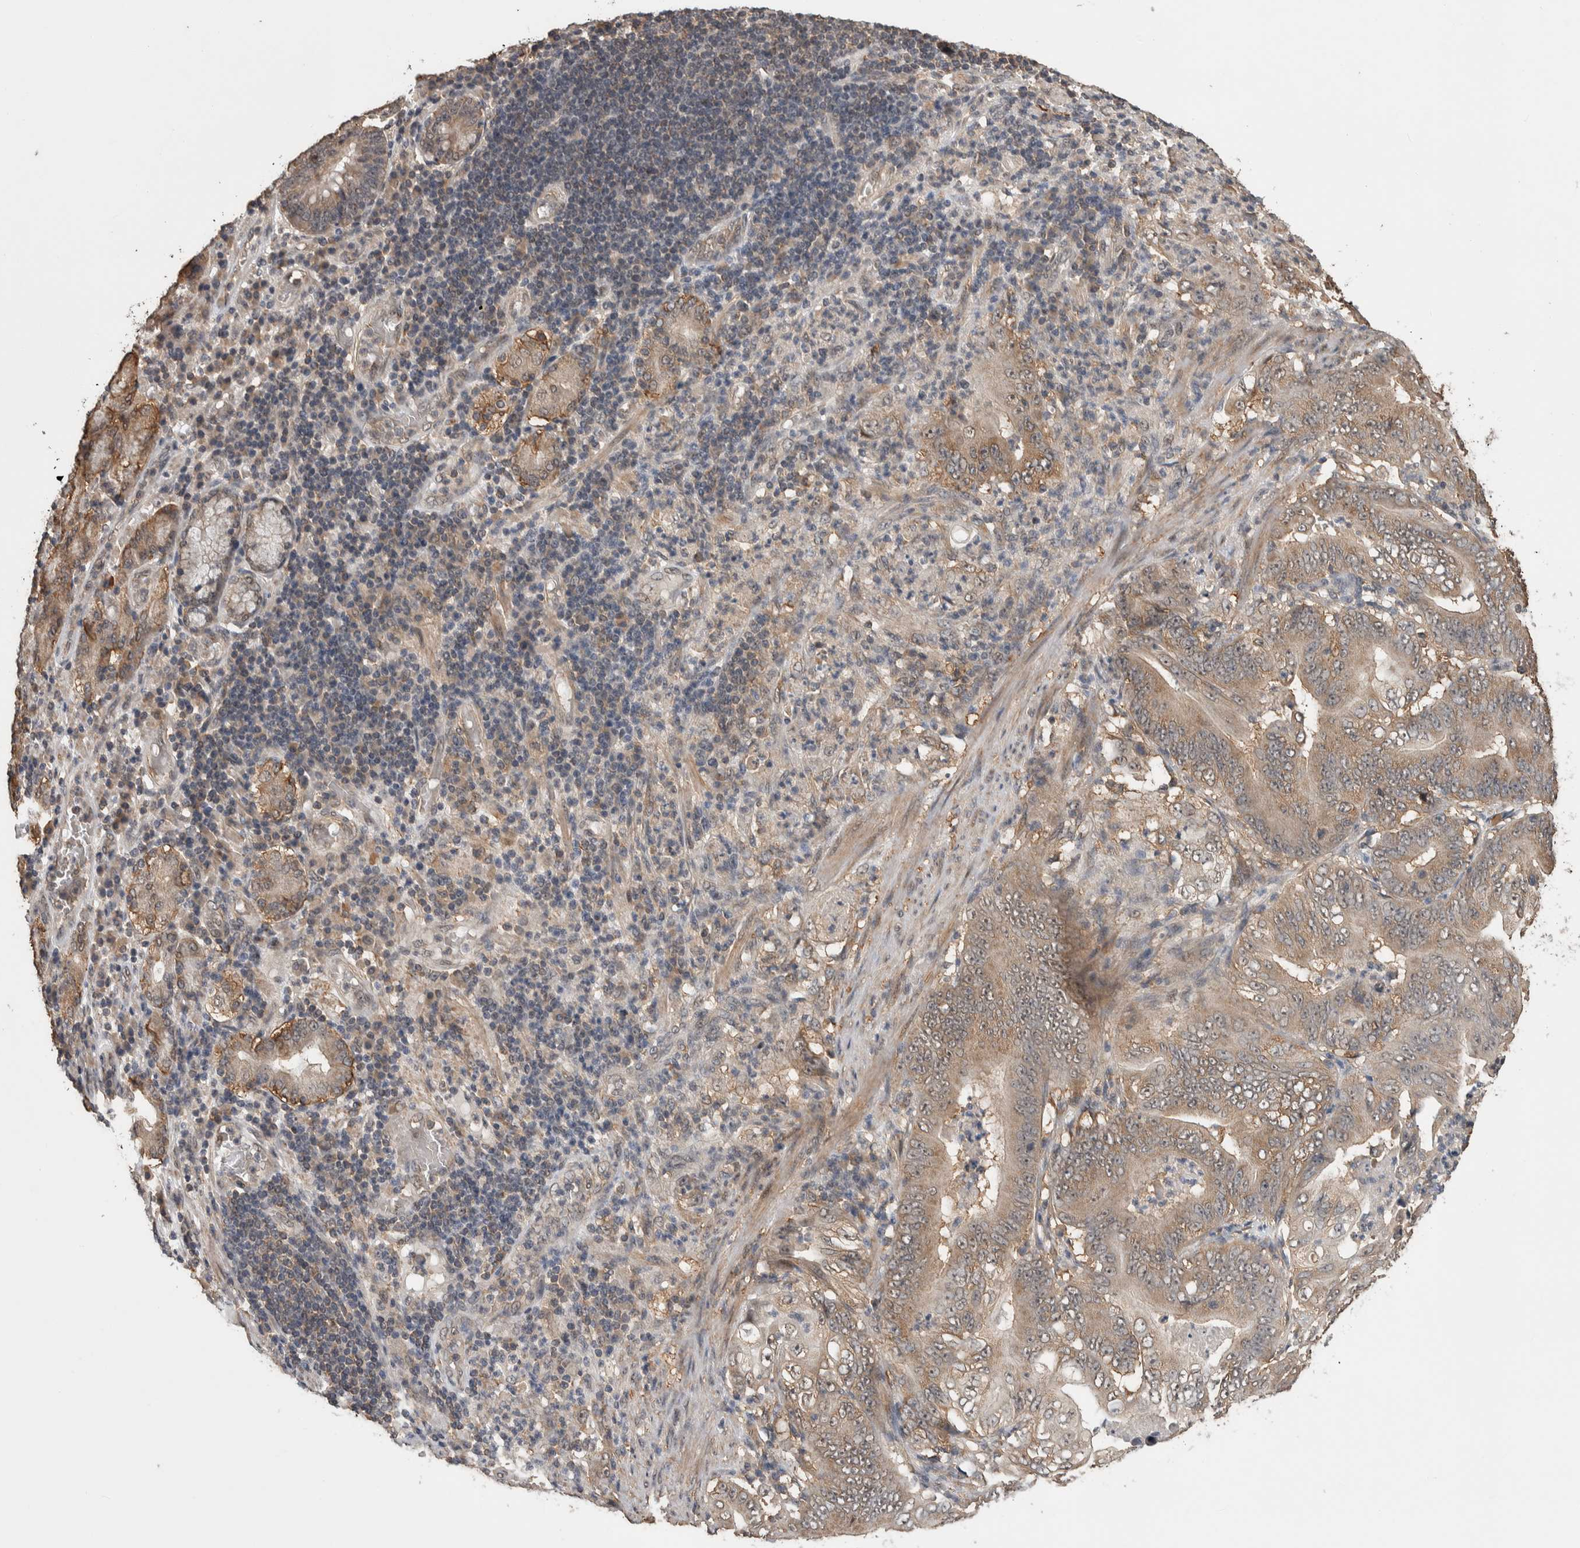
{"staining": {"intensity": "weak", "quantity": ">75%", "location": "cytoplasmic/membranous"}, "tissue": "stomach cancer", "cell_type": "Tumor cells", "image_type": "cancer", "snomed": [{"axis": "morphology", "description": "Adenocarcinoma, NOS"}, {"axis": "topography", "description": "Stomach"}], "caption": "Stomach adenocarcinoma stained for a protein (brown) displays weak cytoplasmic/membranous positive positivity in about >75% of tumor cells.", "gene": "DVL2", "patient": {"sex": "female", "age": 73}}